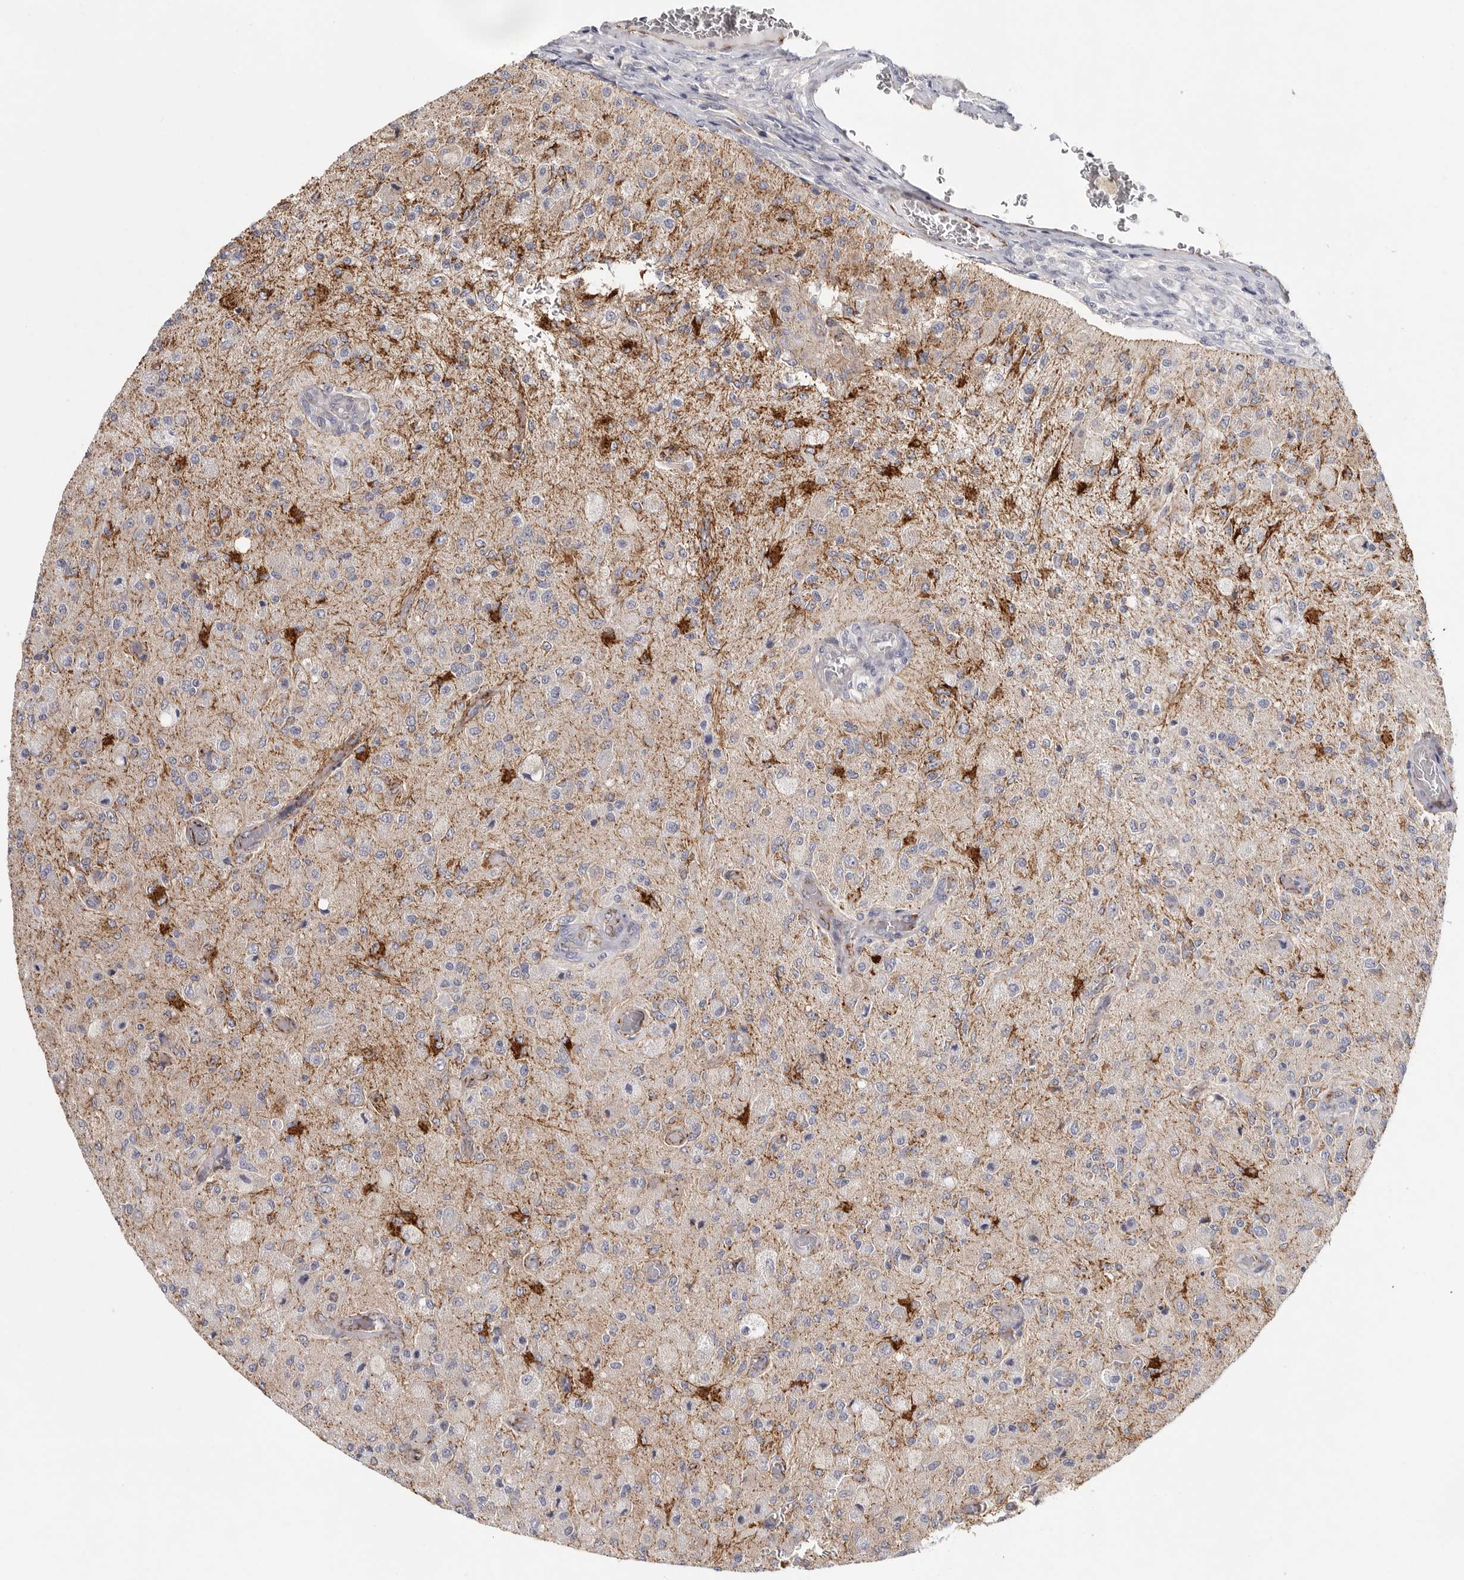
{"staining": {"intensity": "negative", "quantity": "none", "location": "none"}, "tissue": "glioma", "cell_type": "Tumor cells", "image_type": "cancer", "snomed": [{"axis": "morphology", "description": "Normal tissue, NOS"}, {"axis": "morphology", "description": "Glioma, malignant, High grade"}, {"axis": "topography", "description": "Cerebral cortex"}], "caption": "The photomicrograph exhibits no staining of tumor cells in glioma. The staining was performed using DAB (3,3'-diaminobenzidine) to visualize the protein expression in brown, while the nuclei were stained in blue with hematoxylin (Magnification: 20x).", "gene": "ELP3", "patient": {"sex": "male", "age": 77}}